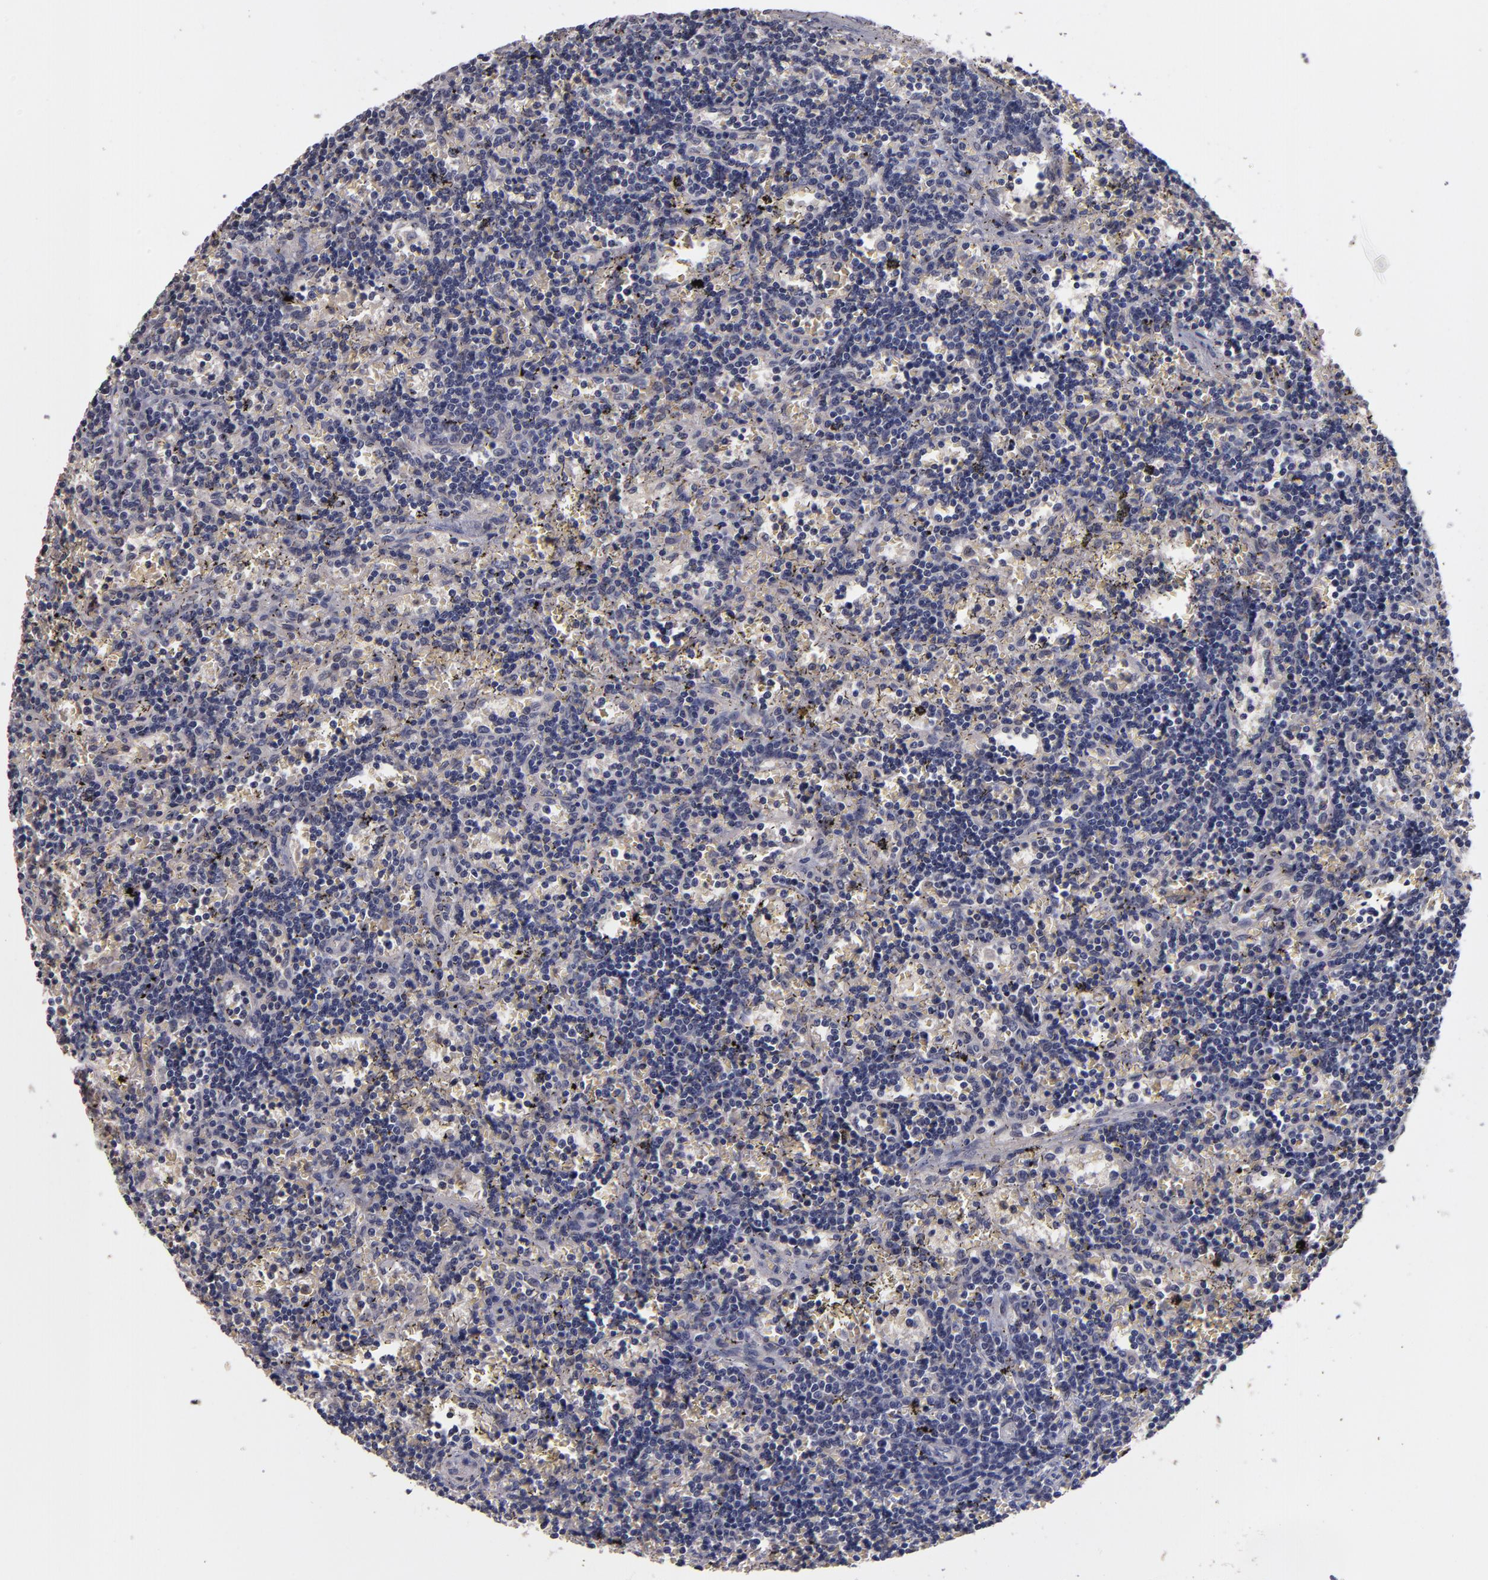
{"staining": {"intensity": "negative", "quantity": "none", "location": "none"}, "tissue": "lymphoma", "cell_type": "Tumor cells", "image_type": "cancer", "snomed": [{"axis": "morphology", "description": "Malignant lymphoma, non-Hodgkin's type, Low grade"}, {"axis": "topography", "description": "Spleen"}], "caption": "The photomicrograph displays no staining of tumor cells in lymphoma.", "gene": "S100A1", "patient": {"sex": "male", "age": 60}}